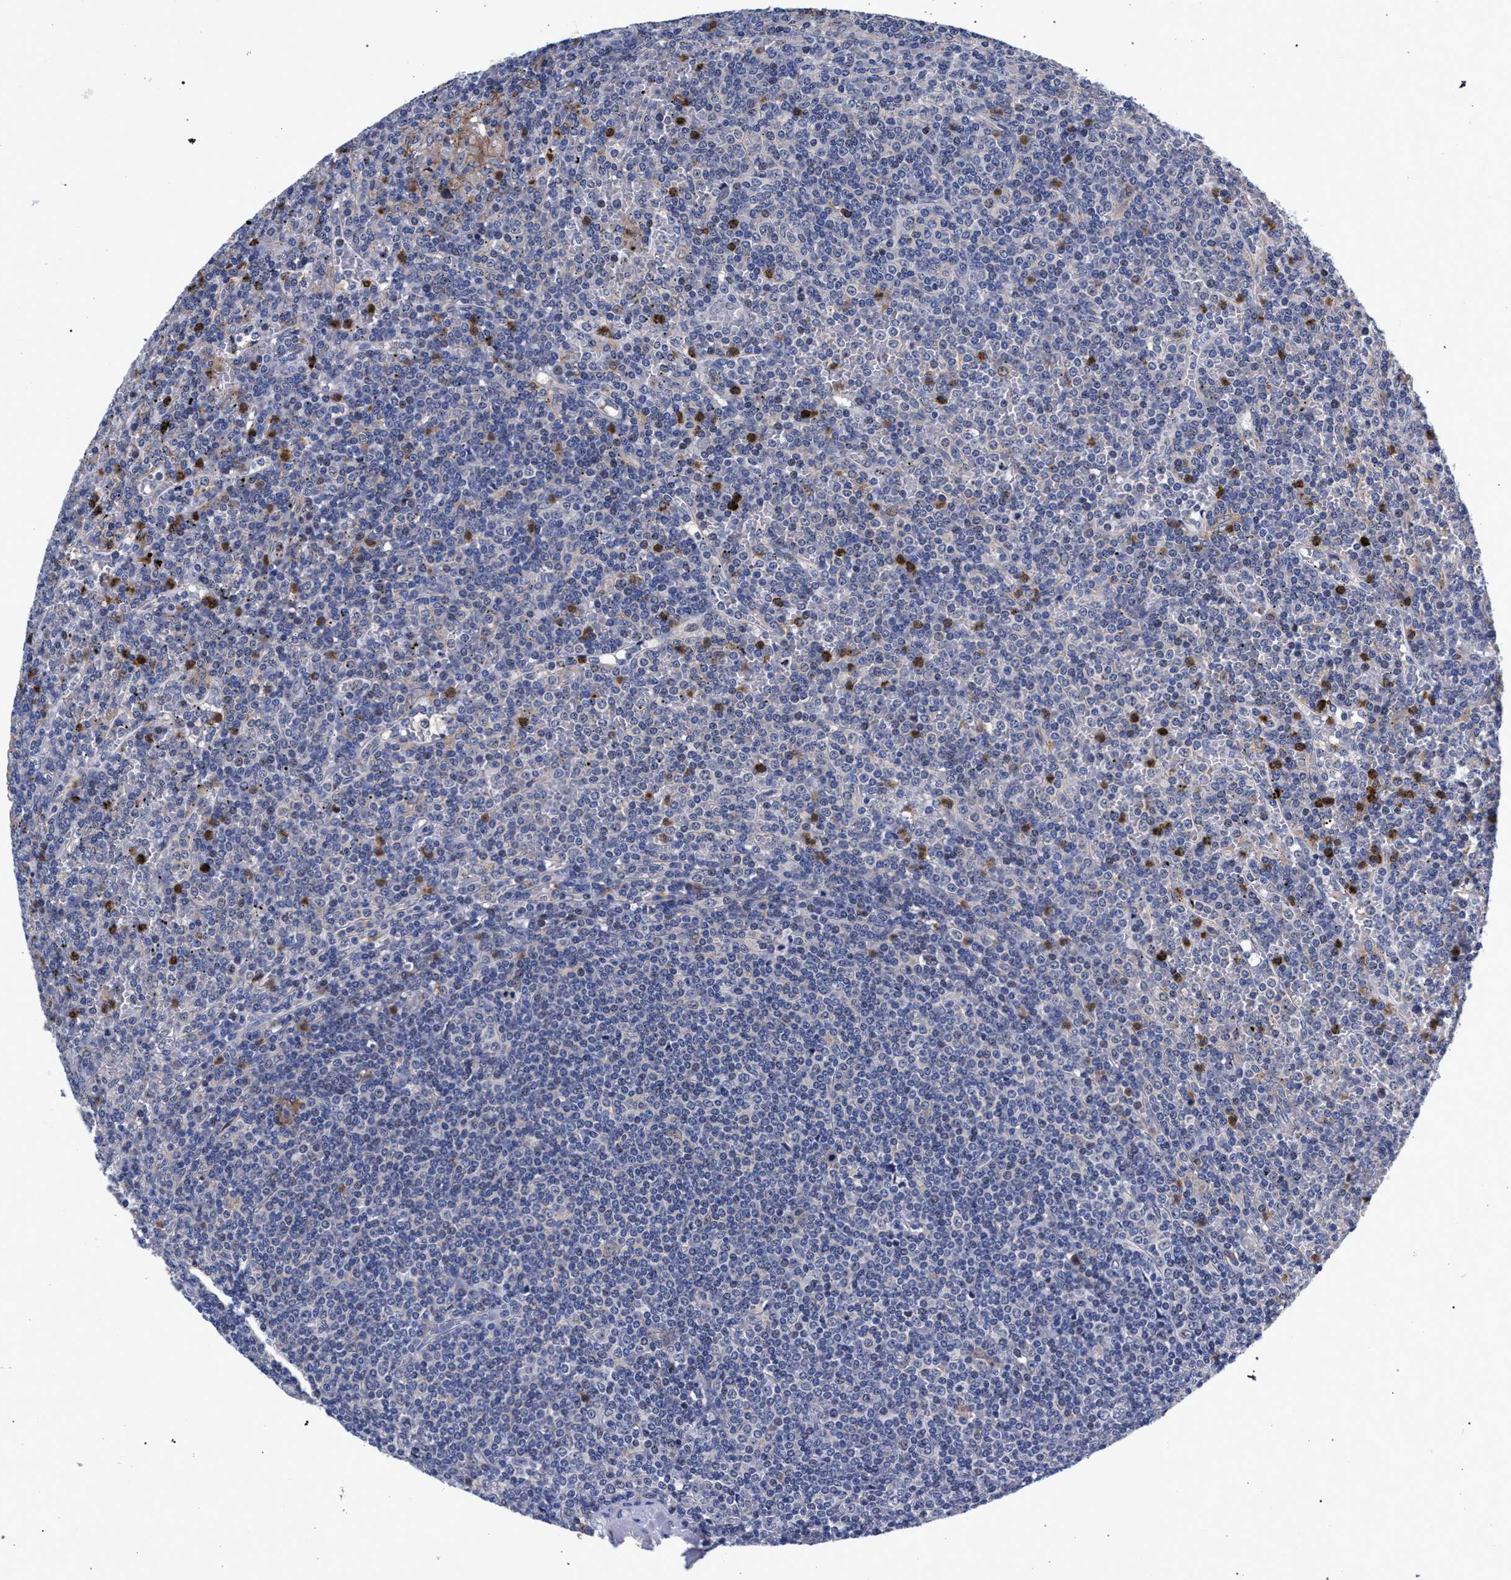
{"staining": {"intensity": "negative", "quantity": "none", "location": "none"}, "tissue": "lymphoma", "cell_type": "Tumor cells", "image_type": "cancer", "snomed": [{"axis": "morphology", "description": "Malignant lymphoma, non-Hodgkin's type, Low grade"}, {"axis": "topography", "description": "Spleen"}], "caption": "An IHC micrograph of lymphoma is shown. There is no staining in tumor cells of lymphoma.", "gene": "ZNF462", "patient": {"sex": "female", "age": 19}}